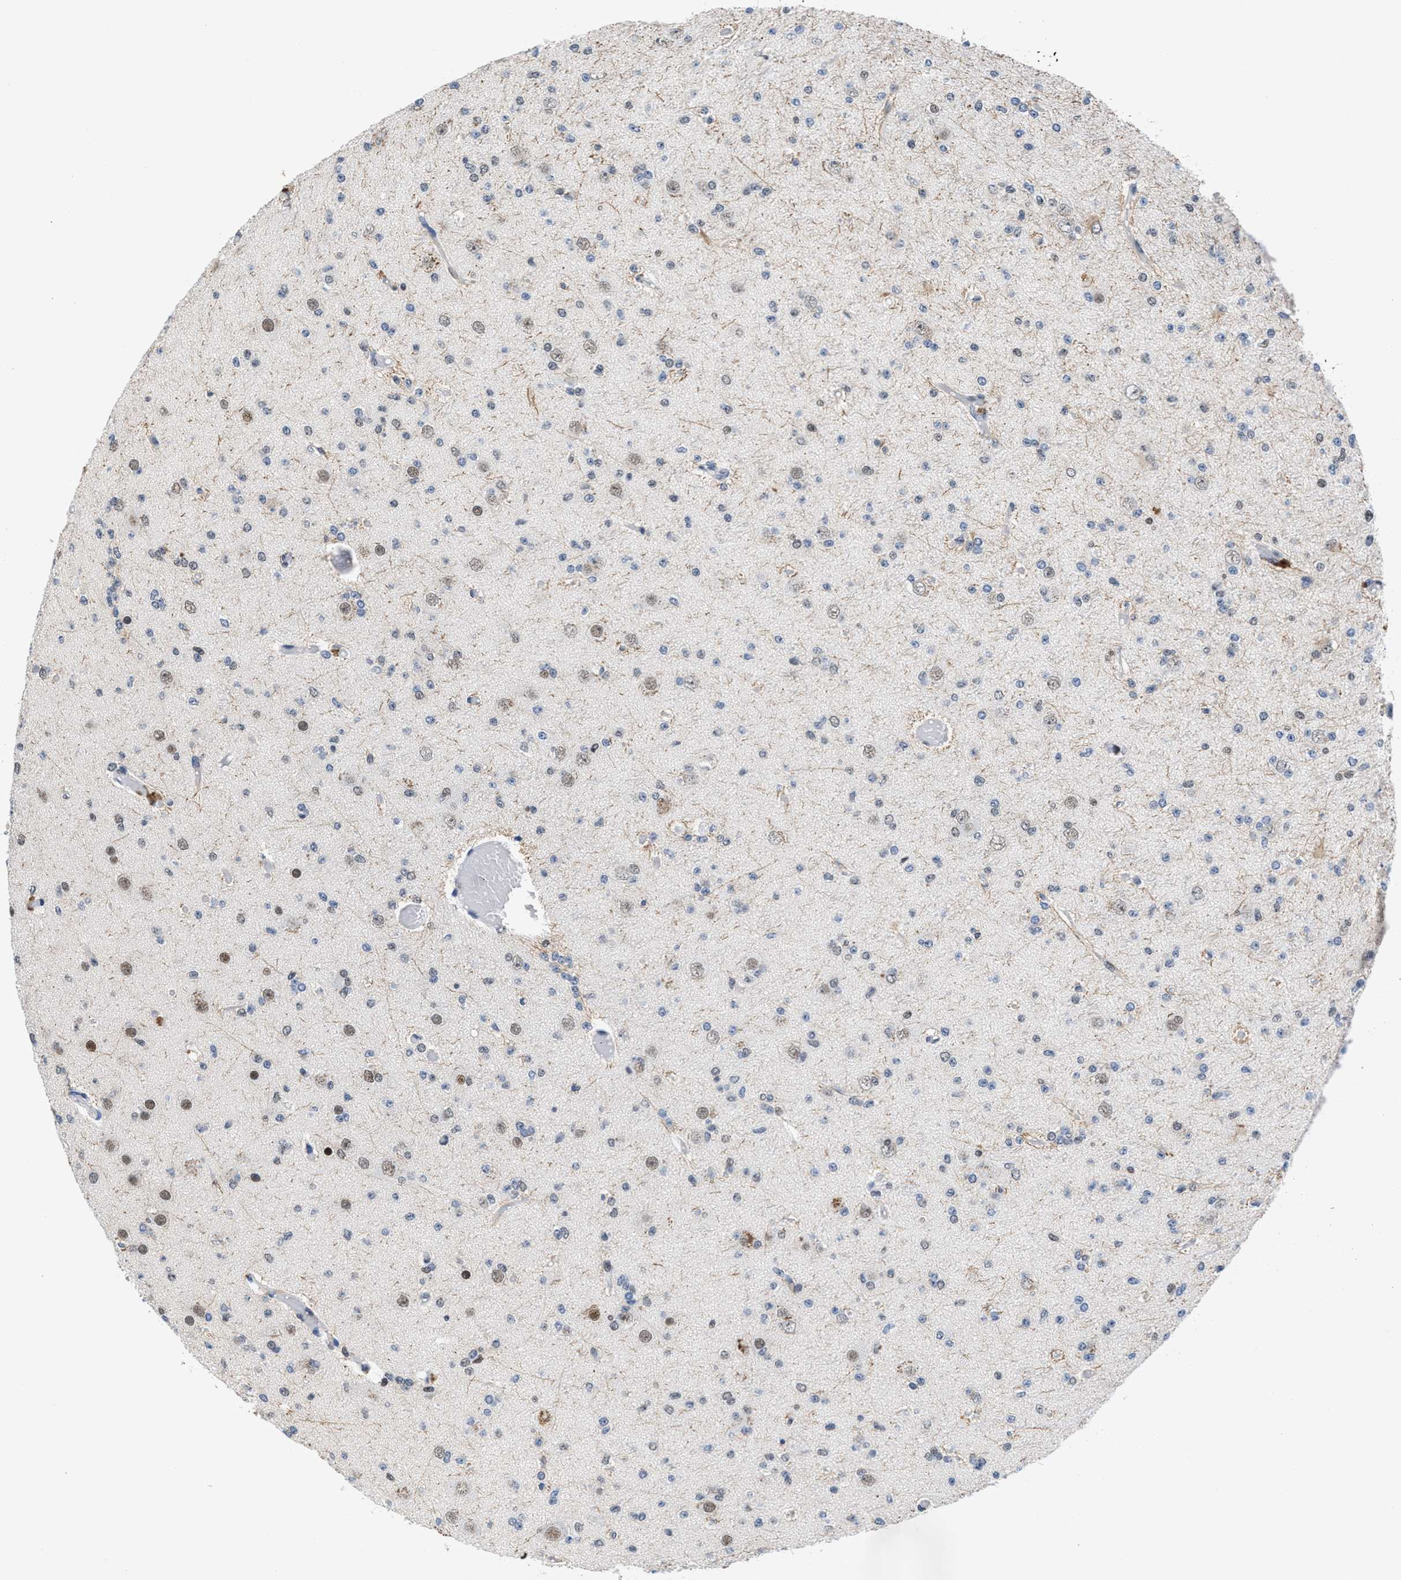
{"staining": {"intensity": "weak", "quantity": "<25%", "location": "nuclear"}, "tissue": "glioma", "cell_type": "Tumor cells", "image_type": "cancer", "snomed": [{"axis": "morphology", "description": "Glioma, malignant, Low grade"}, {"axis": "topography", "description": "Brain"}], "caption": "A high-resolution image shows immunohistochemistry staining of glioma, which displays no significant expression in tumor cells.", "gene": "WDR81", "patient": {"sex": "female", "age": 22}}